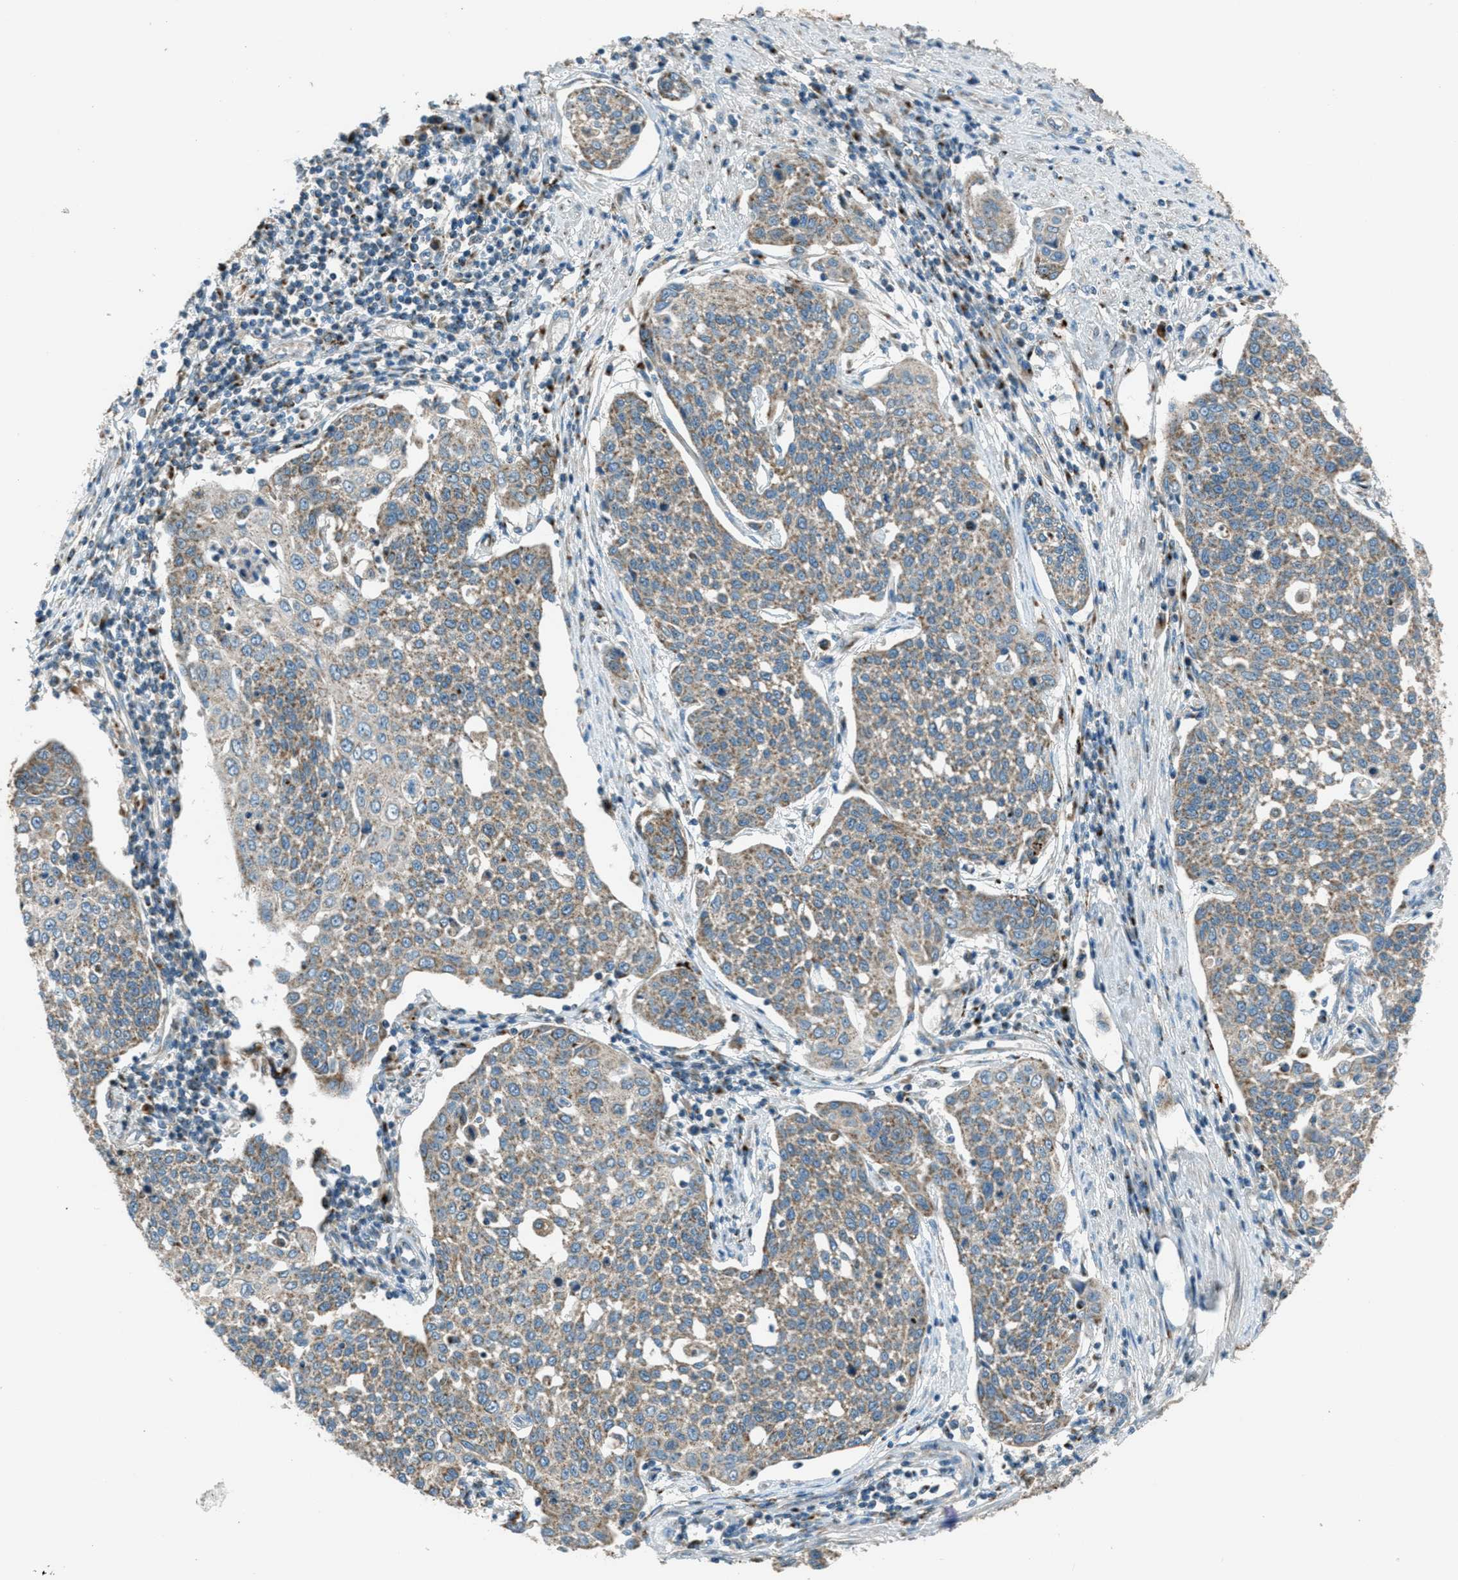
{"staining": {"intensity": "weak", "quantity": ">75%", "location": "cytoplasmic/membranous"}, "tissue": "cervical cancer", "cell_type": "Tumor cells", "image_type": "cancer", "snomed": [{"axis": "morphology", "description": "Squamous cell carcinoma, NOS"}, {"axis": "topography", "description": "Cervix"}], "caption": "DAB immunohistochemical staining of human cervical cancer (squamous cell carcinoma) exhibits weak cytoplasmic/membranous protein positivity in approximately >75% of tumor cells.", "gene": "BCKDK", "patient": {"sex": "female", "age": 34}}